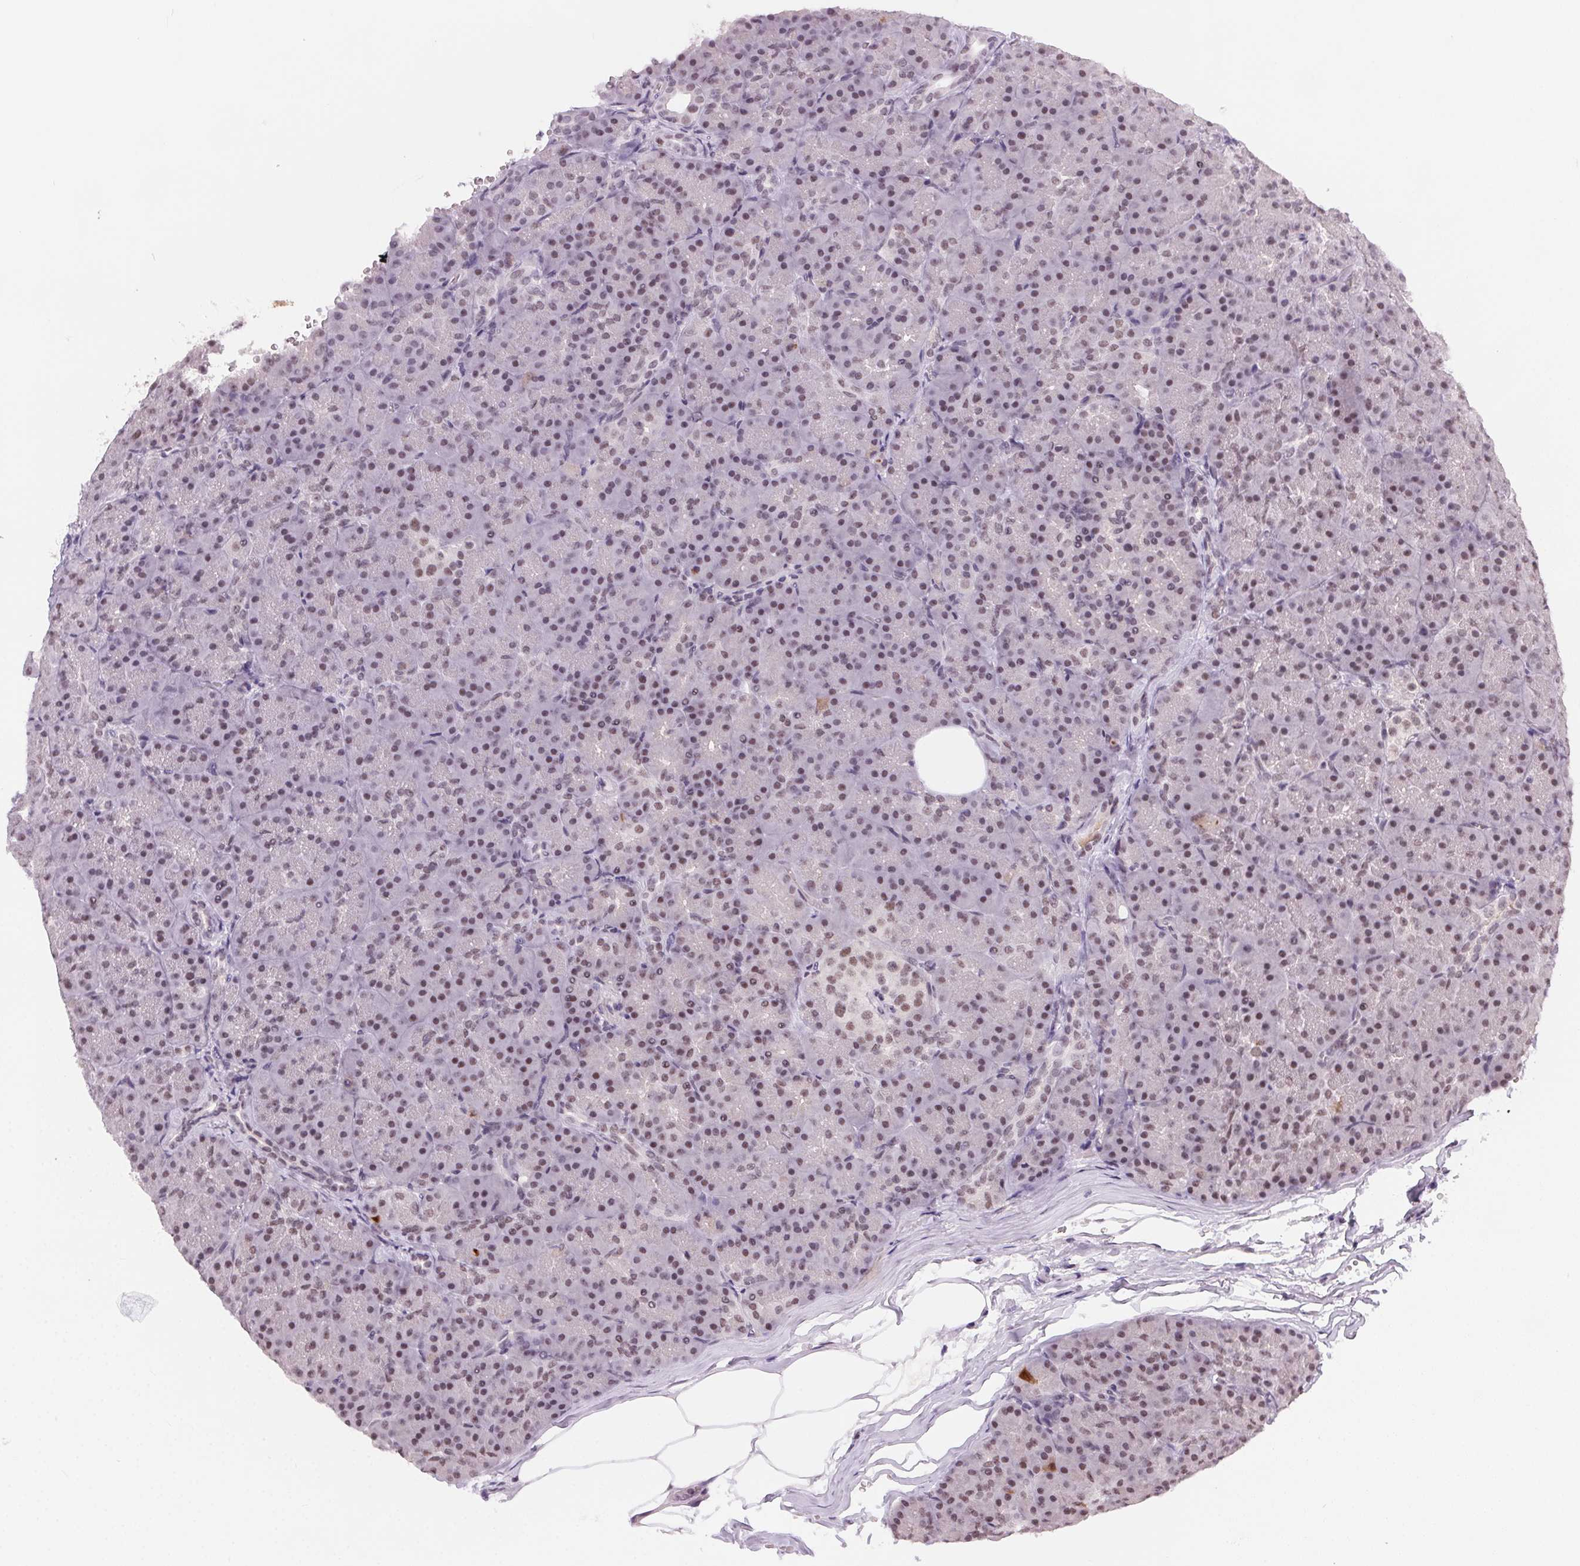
{"staining": {"intensity": "moderate", "quantity": ">75%", "location": "nuclear"}, "tissue": "pancreas", "cell_type": "Exocrine glandular cells", "image_type": "normal", "snomed": [{"axis": "morphology", "description": "Normal tissue, NOS"}, {"axis": "topography", "description": "Pancreas"}], "caption": "High-power microscopy captured an IHC histopathology image of normal pancreas, revealing moderate nuclear expression in about >75% of exocrine glandular cells. The protein of interest is shown in brown color, while the nuclei are stained blue.", "gene": "CD2BP2", "patient": {"sex": "male", "age": 57}}